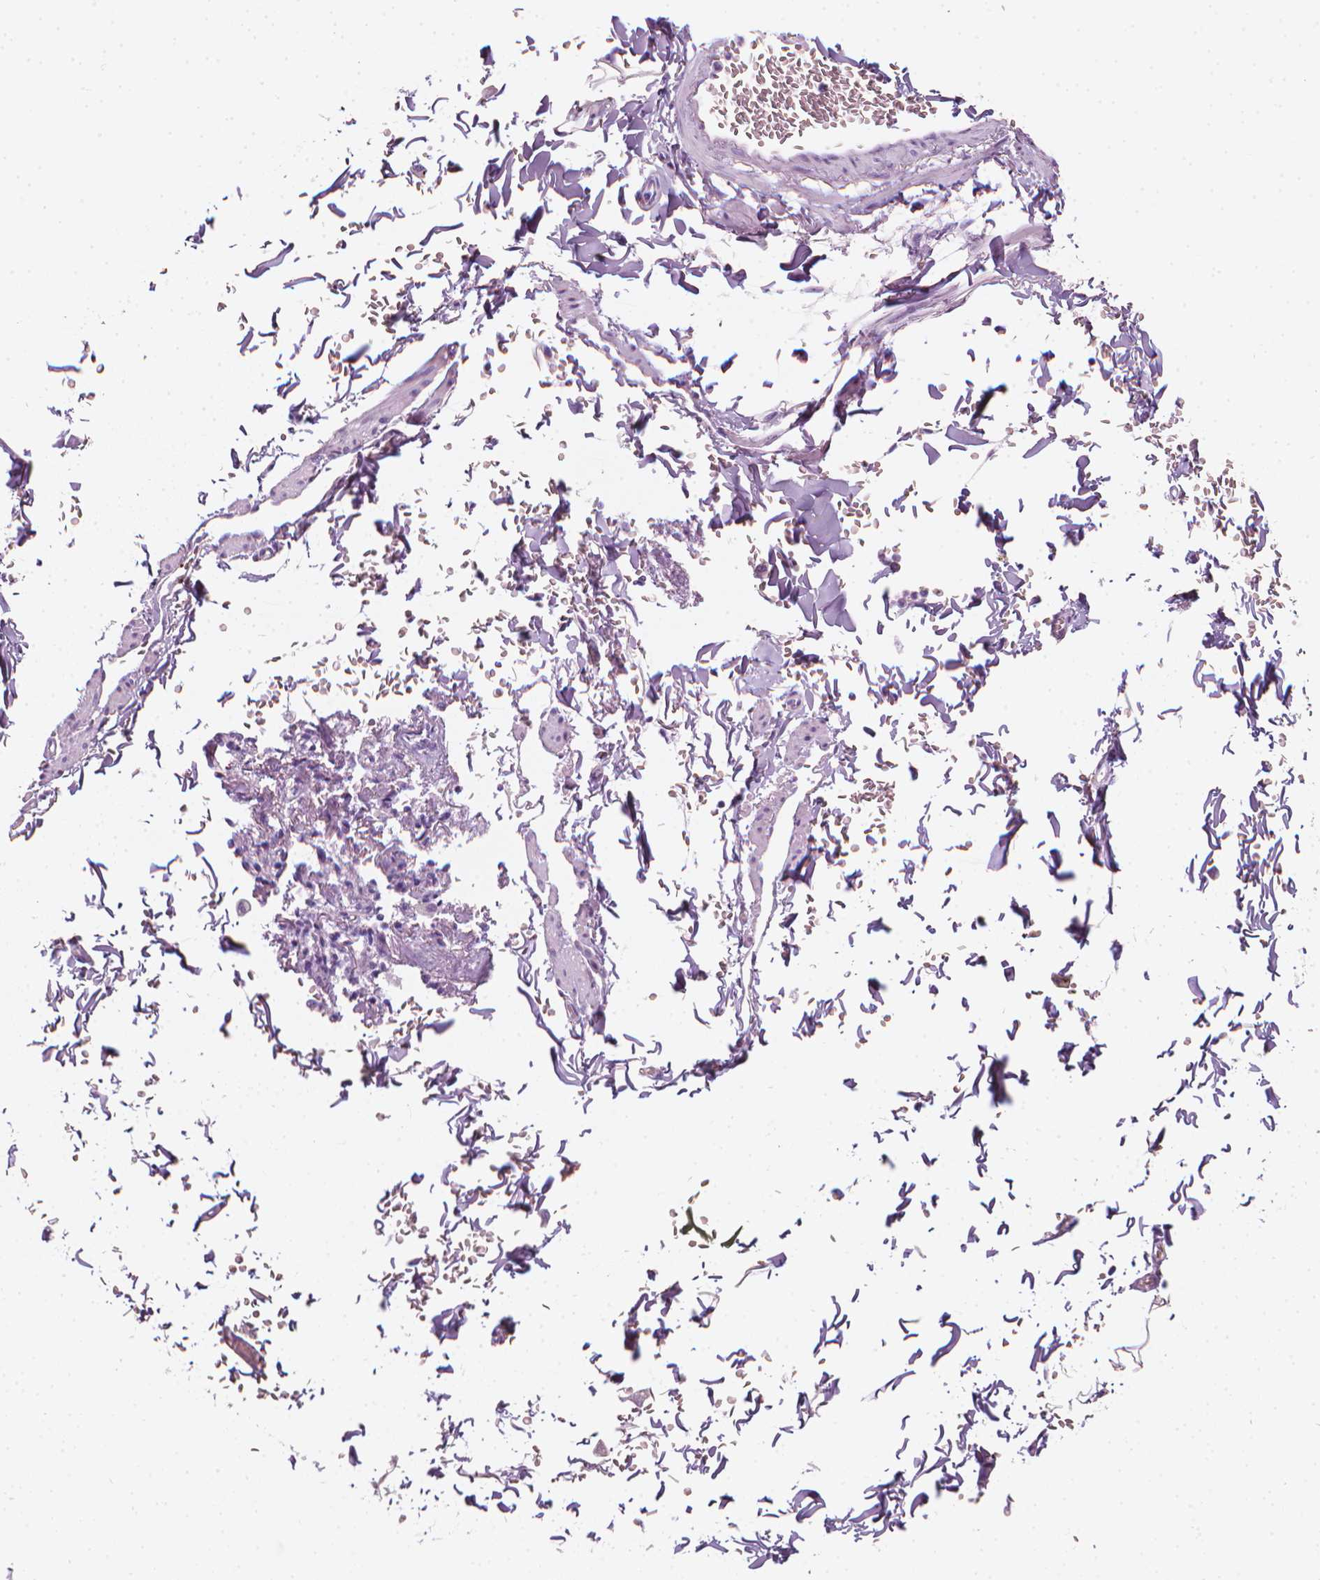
{"staining": {"intensity": "negative", "quantity": "none", "location": "none"}, "tissue": "soft tissue", "cell_type": "Chondrocytes", "image_type": "normal", "snomed": [{"axis": "morphology", "description": "Normal tissue, NOS"}, {"axis": "topography", "description": "Cartilage tissue"}, {"axis": "topography", "description": "Bronchus"}, {"axis": "topography", "description": "Peripheral nerve tissue"}], "caption": "Image shows no protein expression in chondrocytes of benign soft tissue.", "gene": "SCG3", "patient": {"sex": "male", "age": 67}}